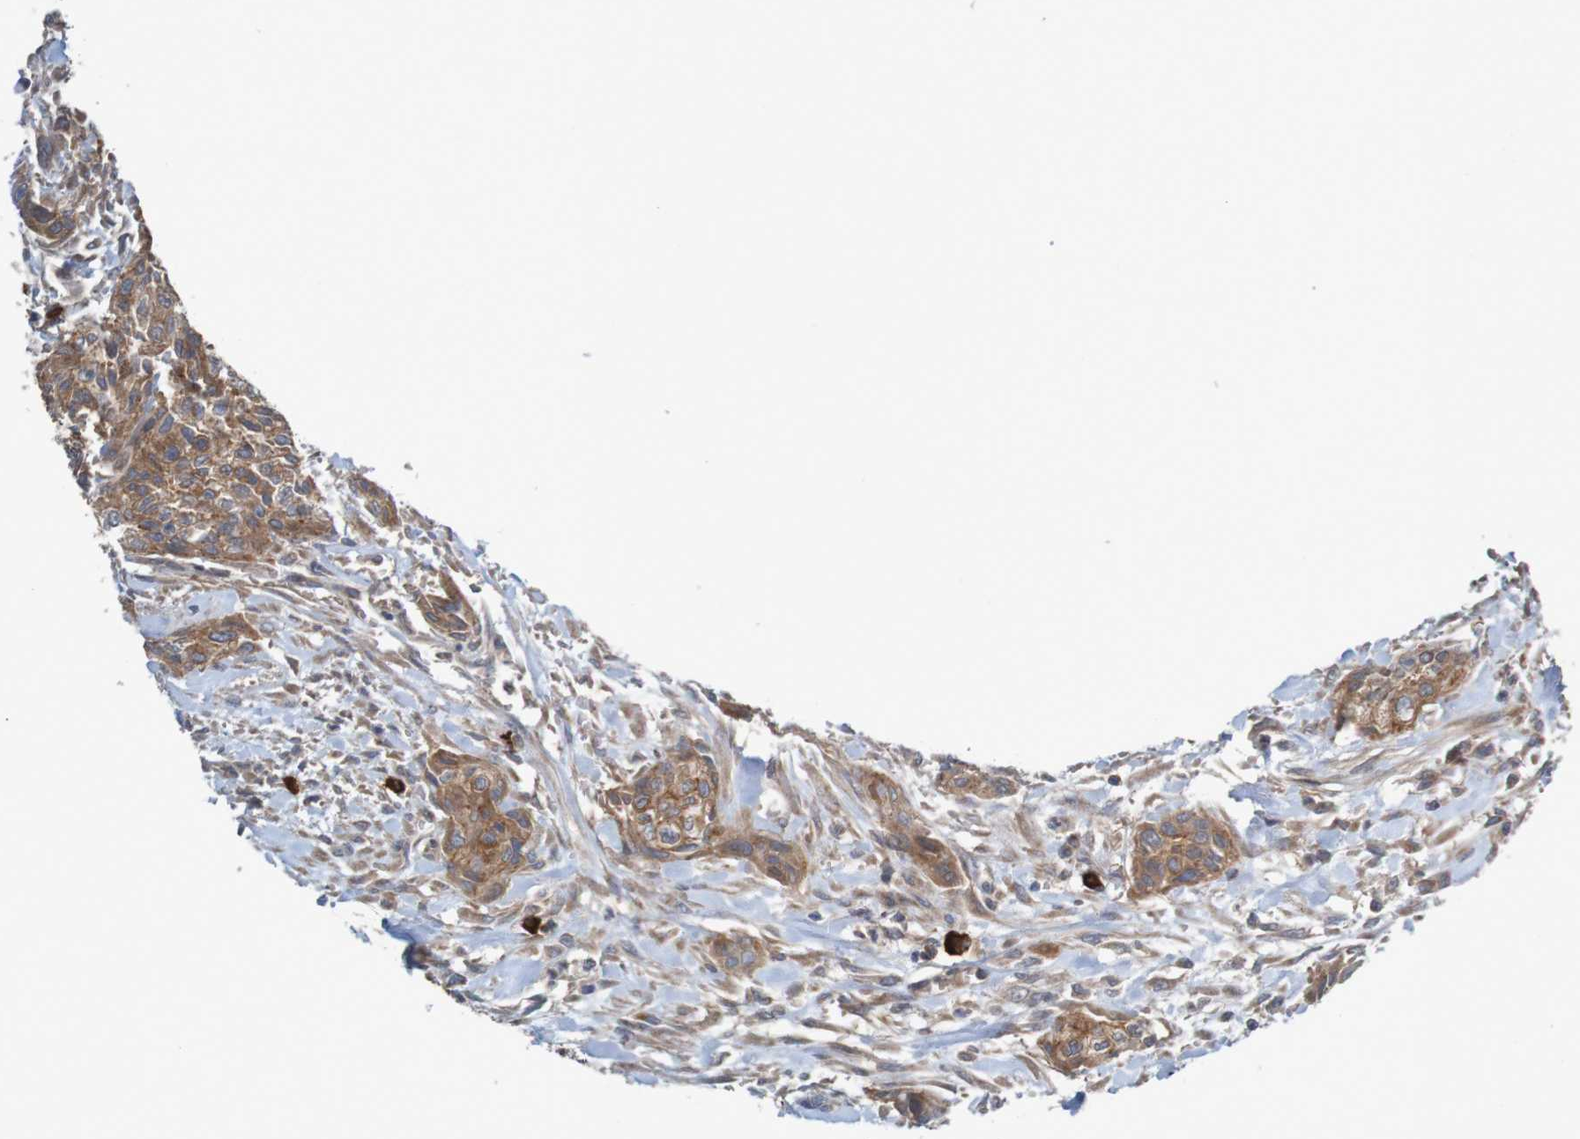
{"staining": {"intensity": "moderate", "quantity": ">75%", "location": "cytoplasmic/membranous"}, "tissue": "urothelial cancer", "cell_type": "Tumor cells", "image_type": "cancer", "snomed": [{"axis": "morphology", "description": "Urothelial carcinoma, High grade"}, {"axis": "topography", "description": "Urinary bladder"}], "caption": "This histopathology image exhibits immunohistochemistry staining of human high-grade urothelial carcinoma, with medium moderate cytoplasmic/membranous staining in approximately >75% of tumor cells.", "gene": "B3GAT2", "patient": {"sex": "male", "age": 35}}